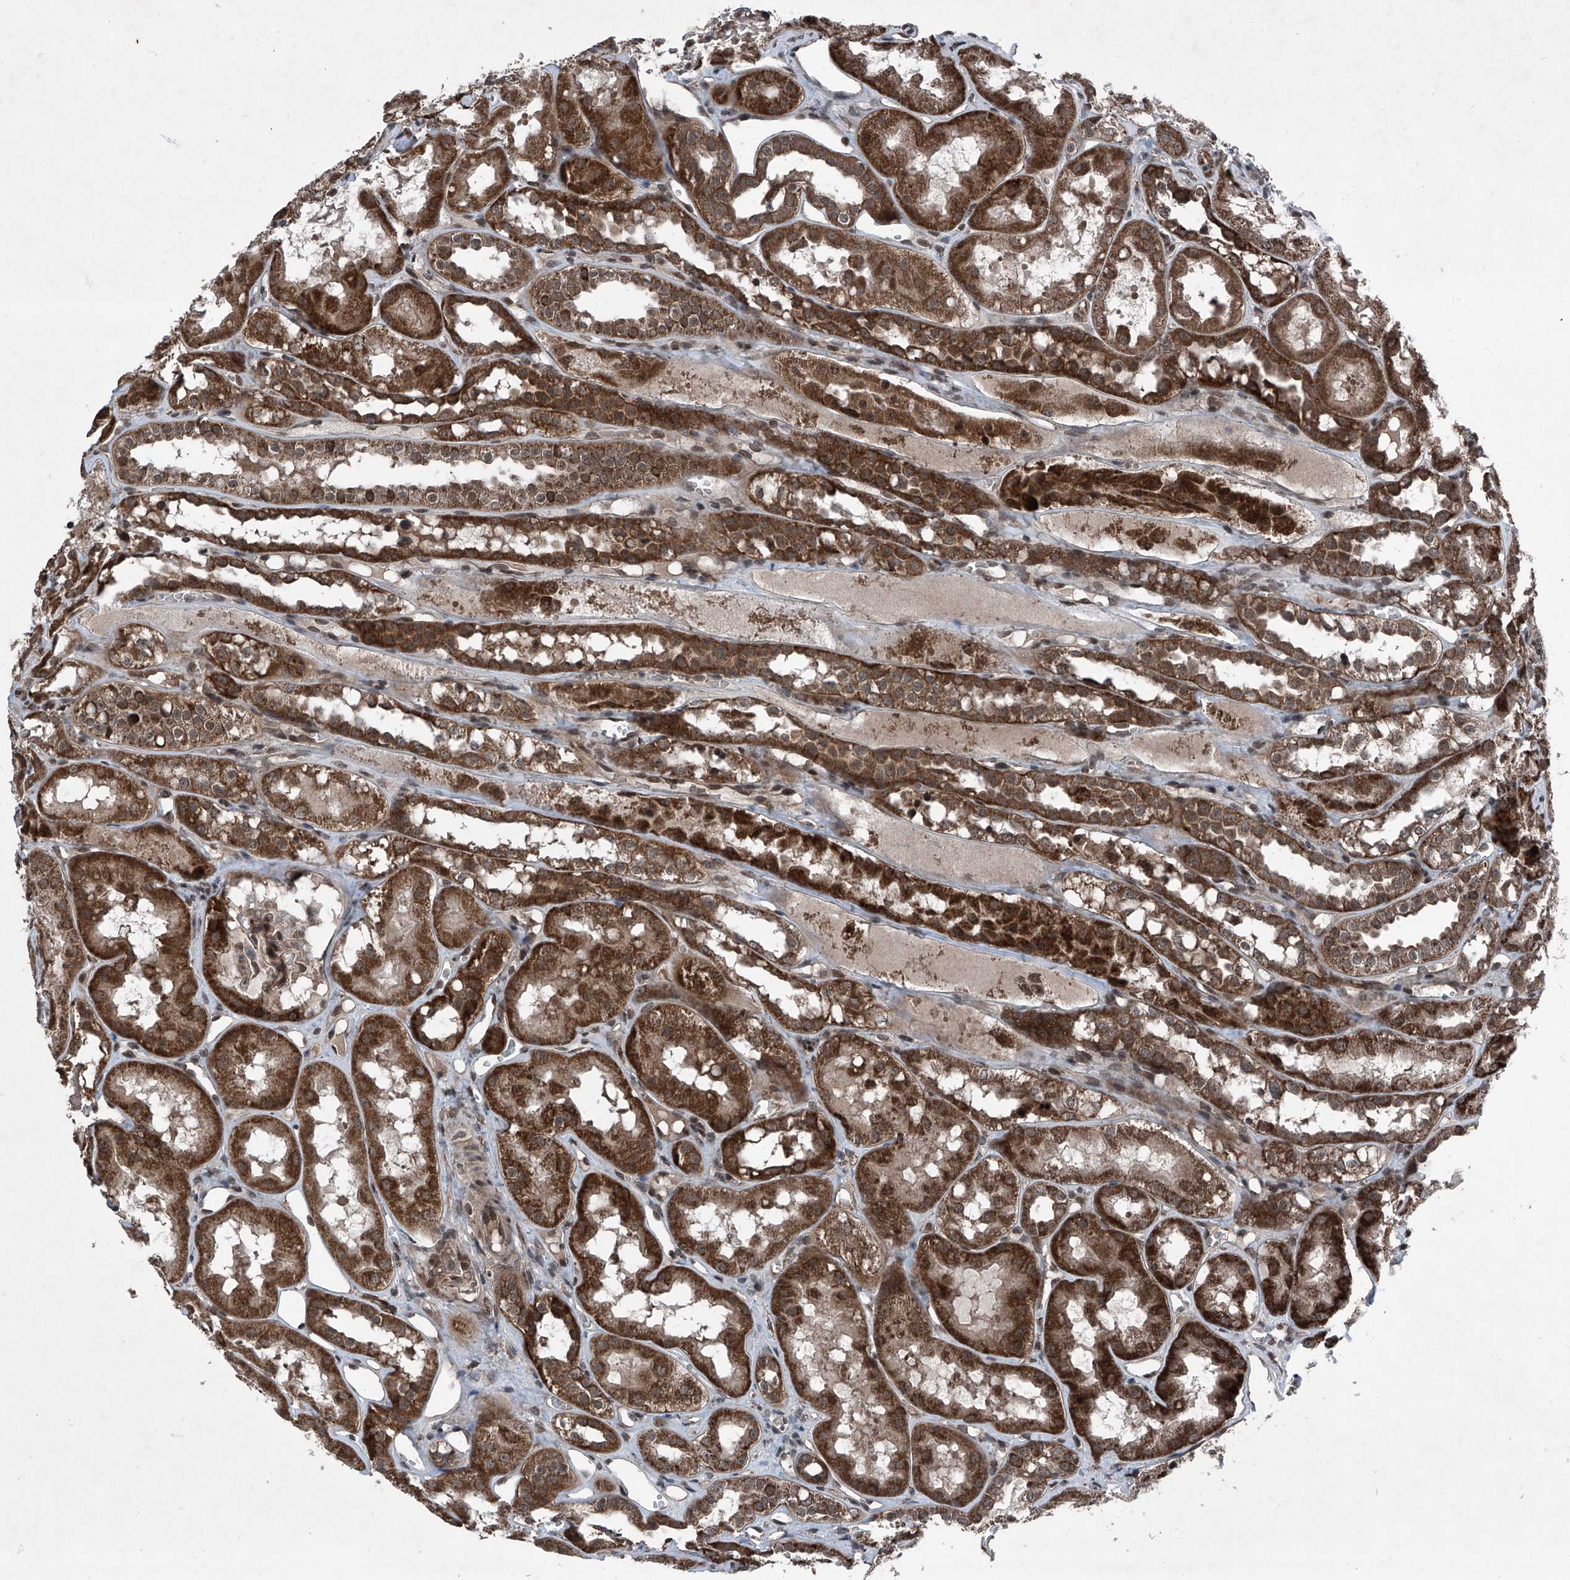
{"staining": {"intensity": "moderate", "quantity": ">75%", "location": "cytoplasmic/membranous,nuclear"}, "tissue": "kidney", "cell_type": "Cells in glomeruli", "image_type": "normal", "snomed": [{"axis": "morphology", "description": "Normal tissue, NOS"}, {"axis": "topography", "description": "Kidney"}], "caption": "IHC of benign kidney shows medium levels of moderate cytoplasmic/membranous,nuclear positivity in about >75% of cells in glomeruli.", "gene": "COA7", "patient": {"sex": "male", "age": 16}}